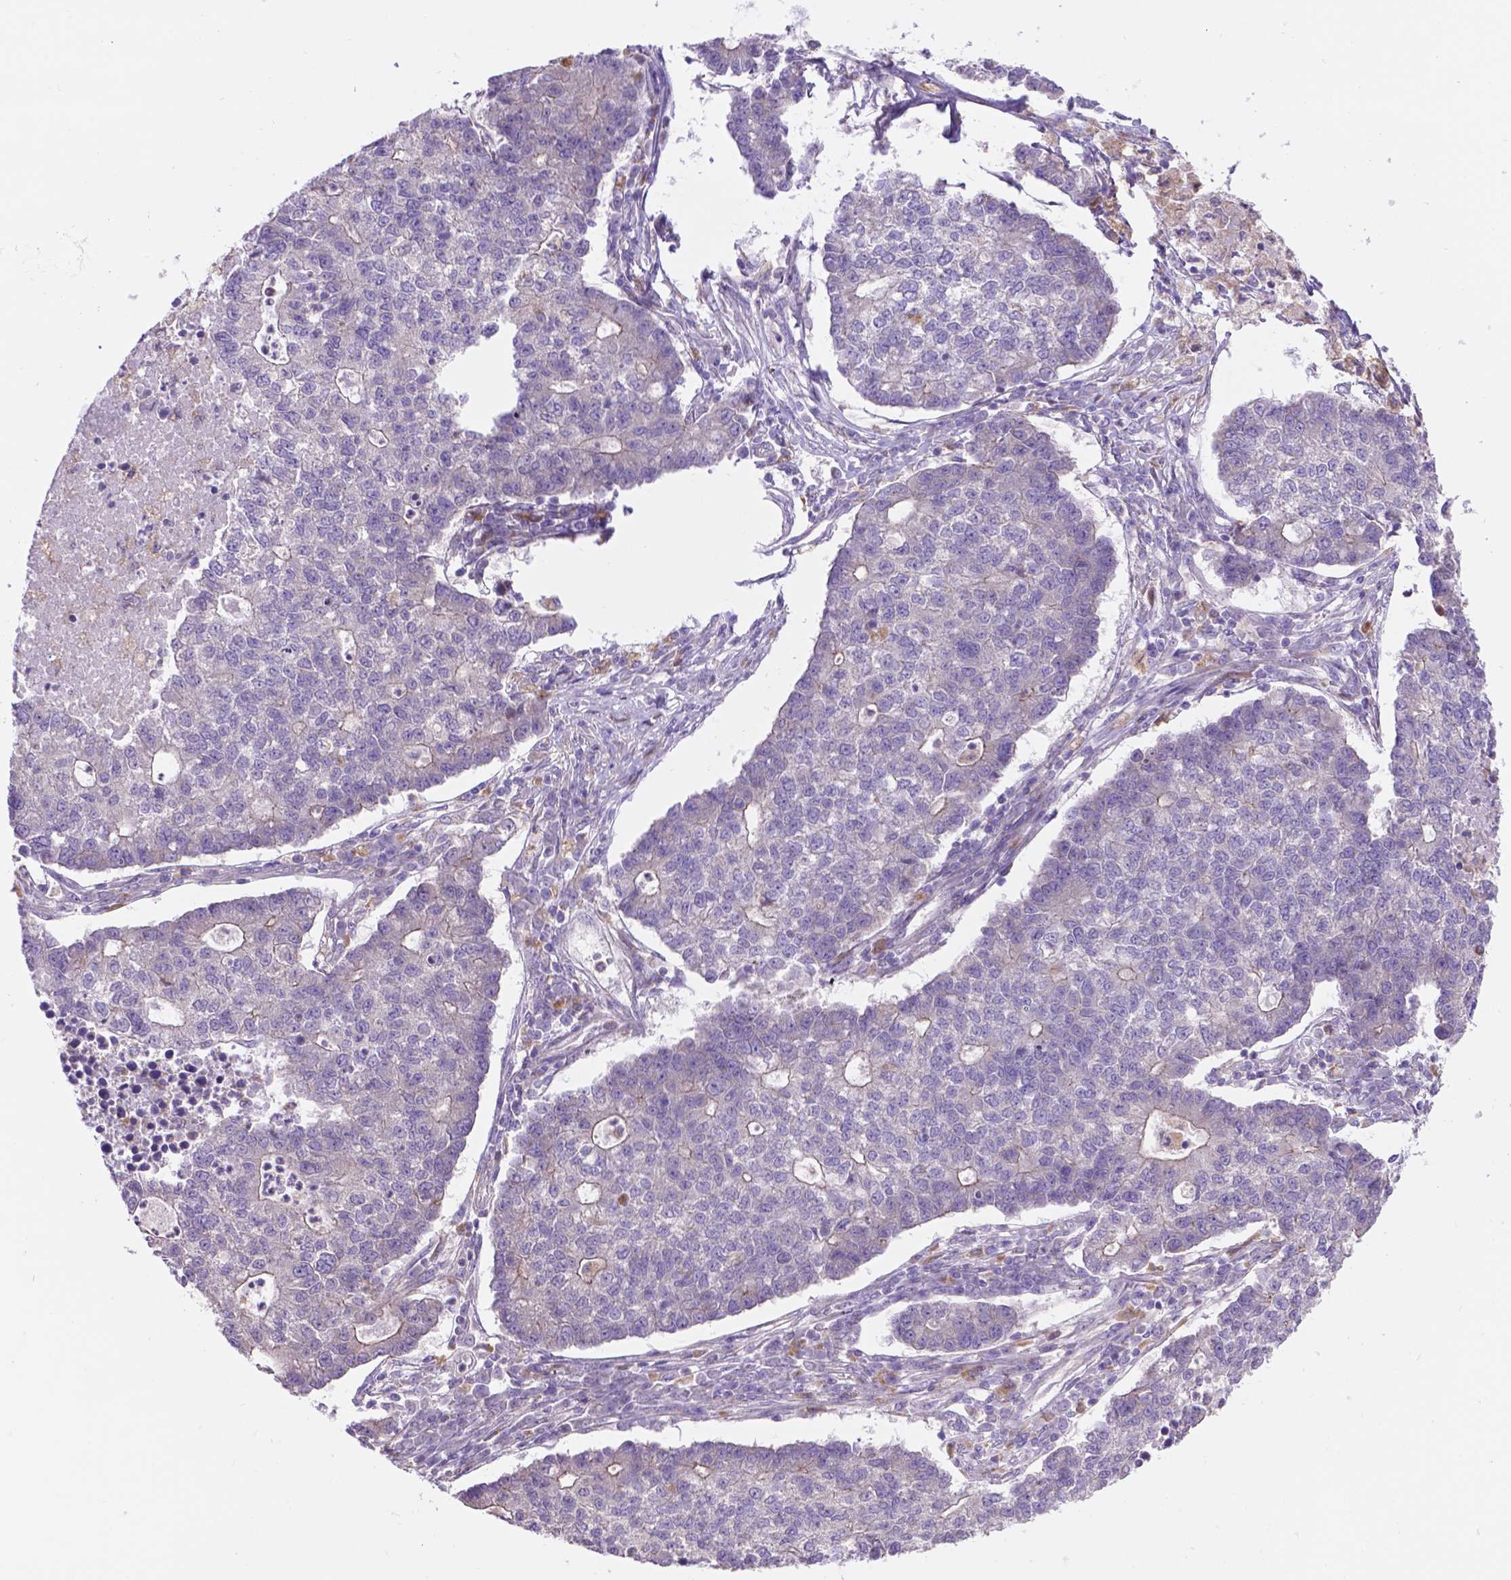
{"staining": {"intensity": "negative", "quantity": "none", "location": "none"}, "tissue": "lung cancer", "cell_type": "Tumor cells", "image_type": "cancer", "snomed": [{"axis": "morphology", "description": "Adenocarcinoma, NOS"}, {"axis": "topography", "description": "Lung"}], "caption": "This histopathology image is of lung cancer stained with IHC to label a protein in brown with the nuclei are counter-stained blue. There is no expression in tumor cells.", "gene": "CDH7", "patient": {"sex": "male", "age": 57}}